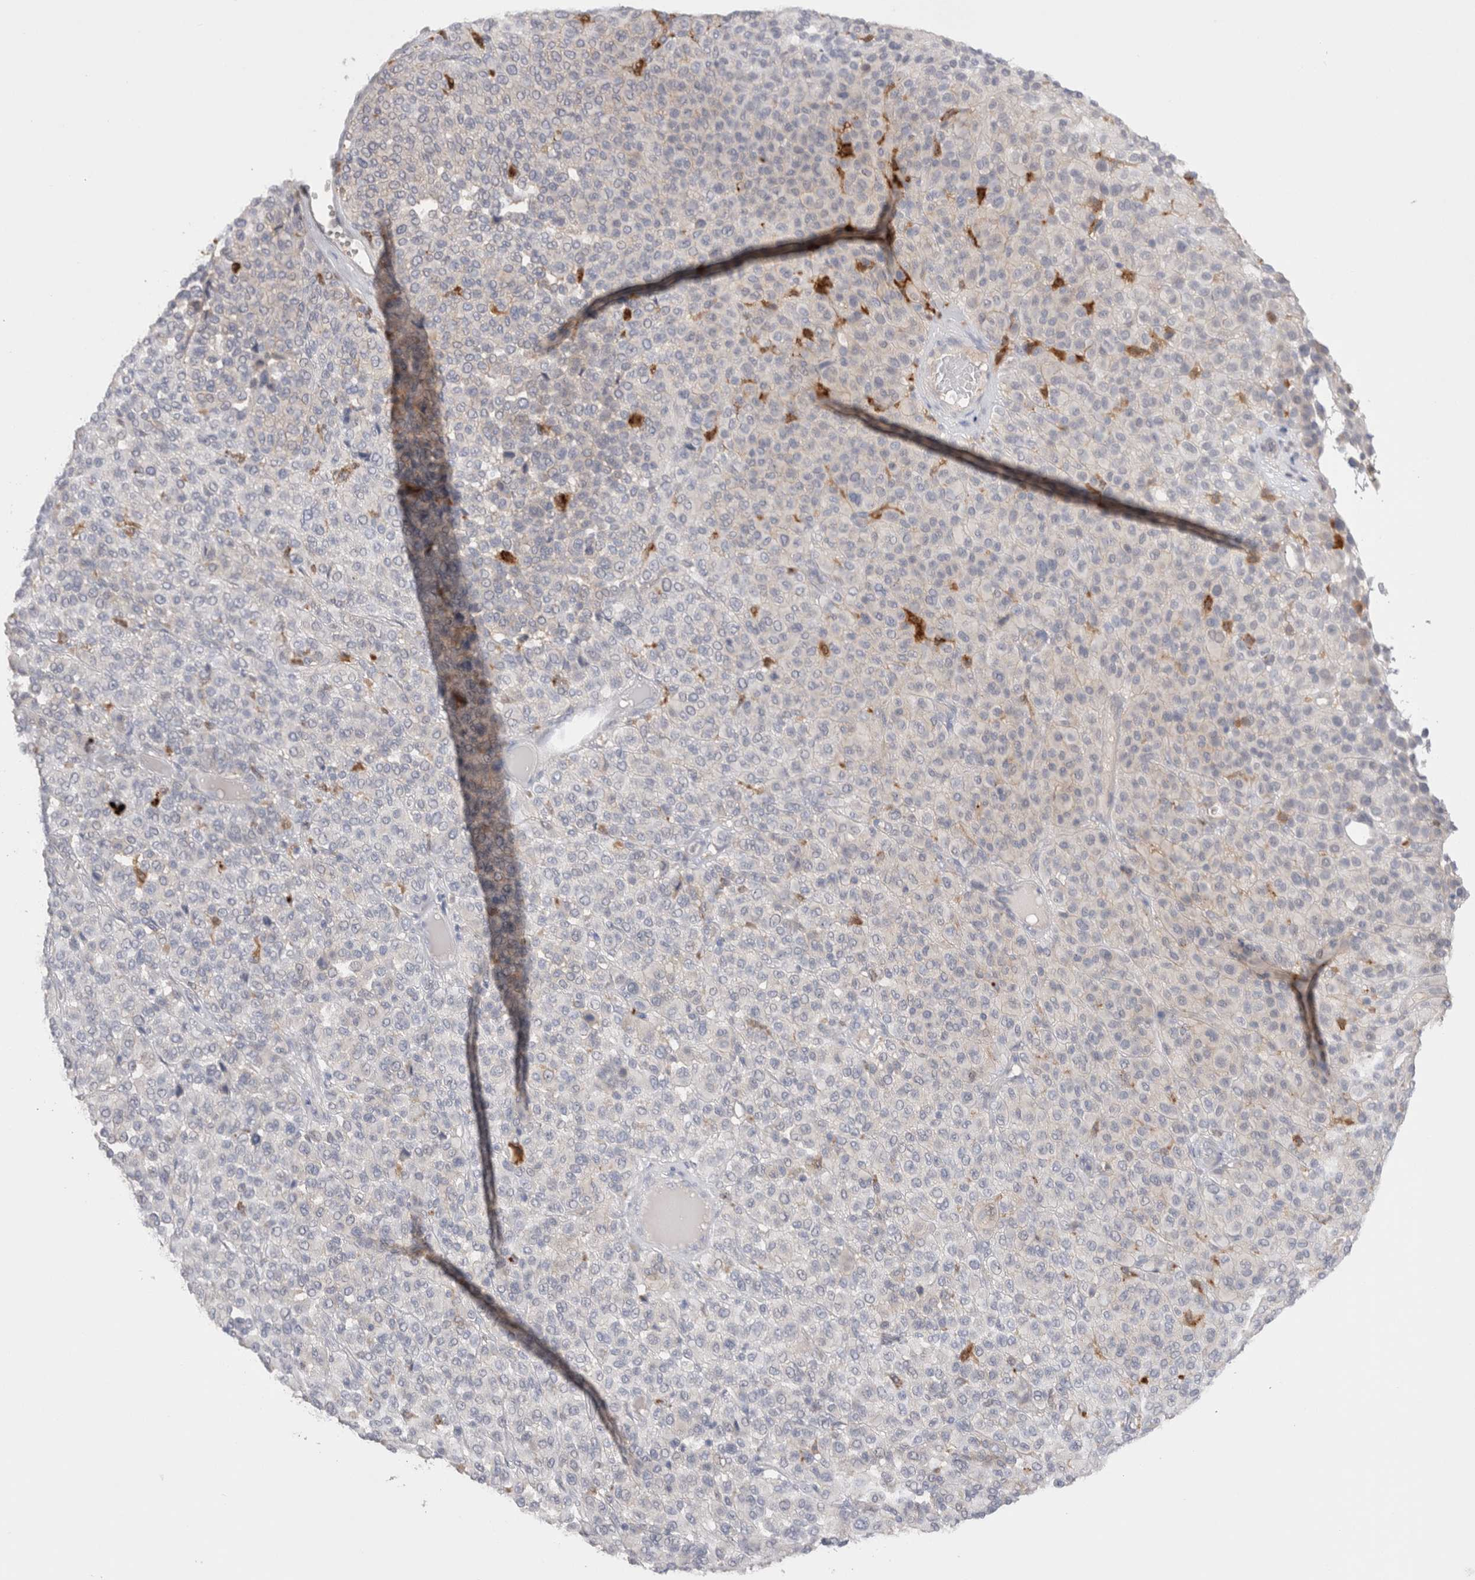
{"staining": {"intensity": "negative", "quantity": "none", "location": "none"}, "tissue": "melanoma", "cell_type": "Tumor cells", "image_type": "cancer", "snomed": [{"axis": "morphology", "description": "Malignant melanoma, Metastatic site"}, {"axis": "topography", "description": "Pancreas"}], "caption": "IHC of malignant melanoma (metastatic site) displays no expression in tumor cells.", "gene": "HPGDS", "patient": {"sex": "female", "age": 30}}